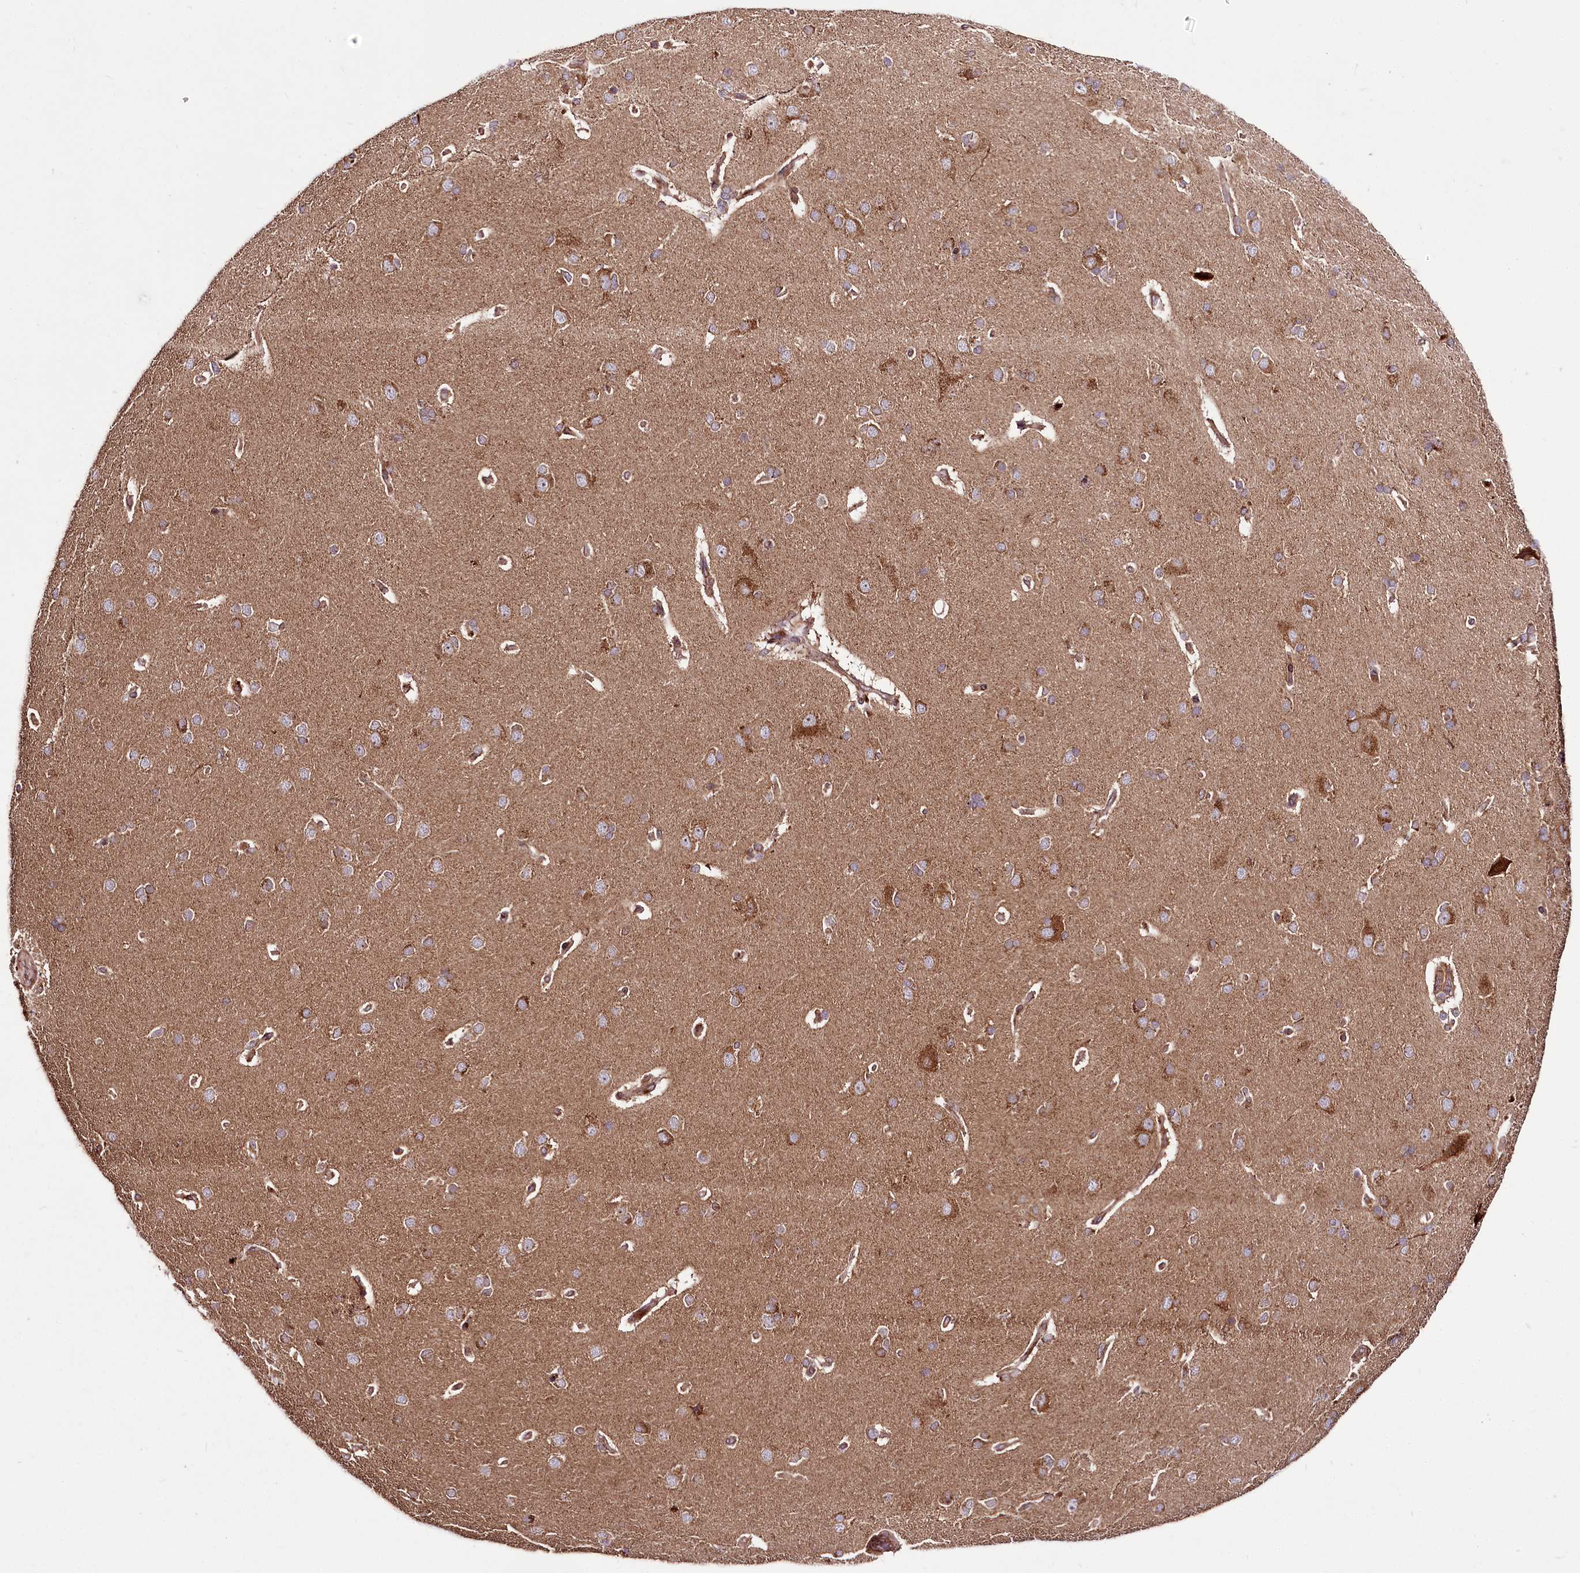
{"staining": {"intensity": "moderate", "quantity": ">75%", "location": "cytoplasmic/membranous"}, "tissue": "cerebral cortex", "cell_type": "Endothelial cells", "image_type": "normal", "snomed": [{"axis": "morphology", "description": "Normal tissue, NOS"}, {"axis": "topography", "description": "Cerebral cortex"}], "caption": "Endothelial cells display medium levels of moderate cytoplasmic/membranous expression in about >75% of cells in benign human cerebral cortex. (Stains: DAB in brown, nuclei in blue, Microscopy: brightfield microscopy at high magnification).", "gene": "RAB7A", "patient": {"sex": "male", "age": 62}}